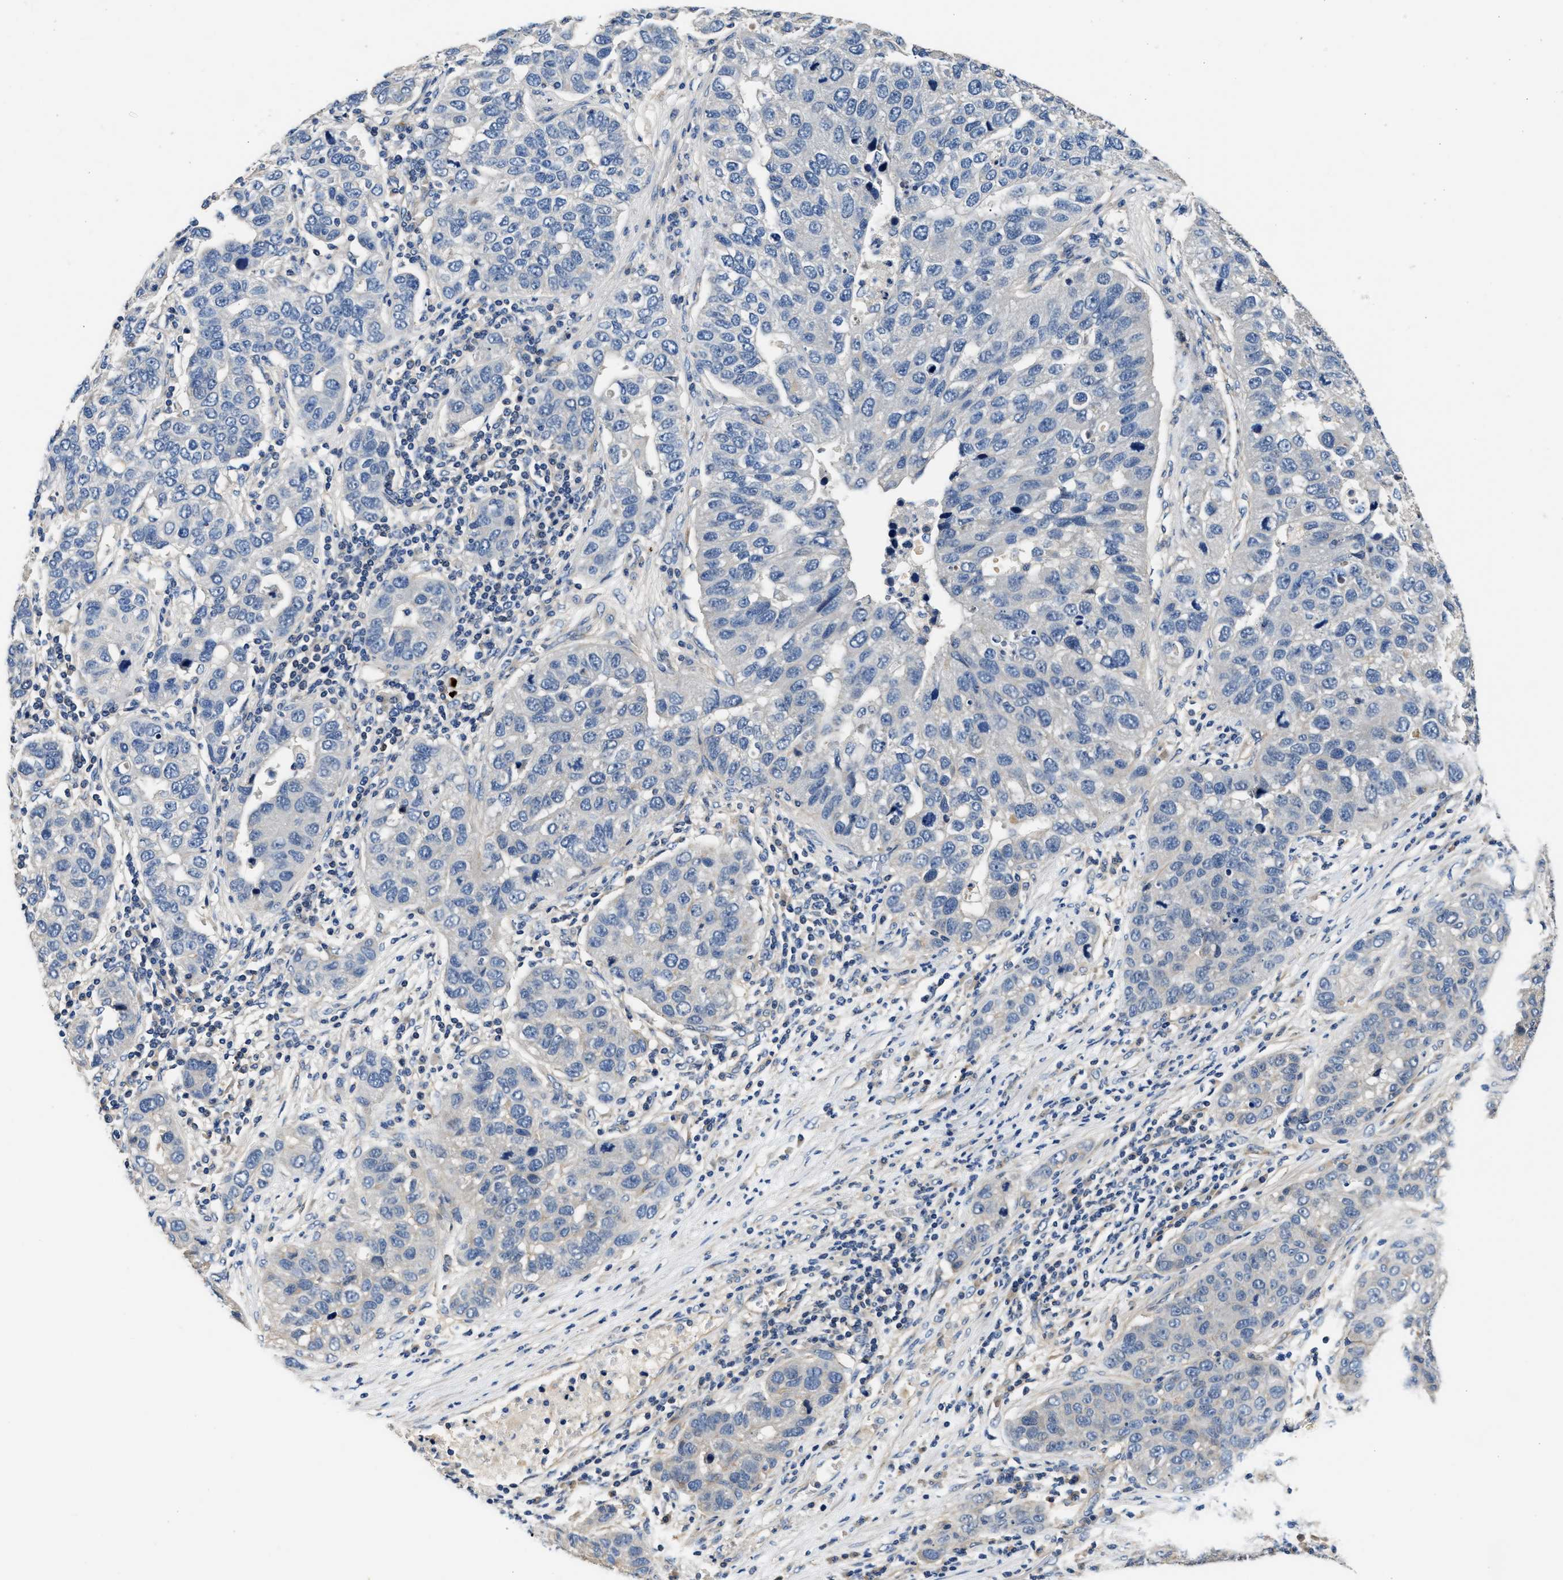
{"staining": {"intensity": "negative", "quantity": "none", "location": "none"}, "tissue": "pancreatic cancer", "cell_type": "Tumor cells", "image_type": "cancer", "snomed": [{"axis": "morphology", "description": "Adenocarcinoma, NOS"}, {"axis": "topography", "description": "Pancreas"}], "caption": "The histopathology image displays no significant staining in tumor cells of adenocarcinoma (pancreatic). Nuclei are stained in blue.", "gene": "TEX2", "patient": {"sex": "female", "age": 61}}